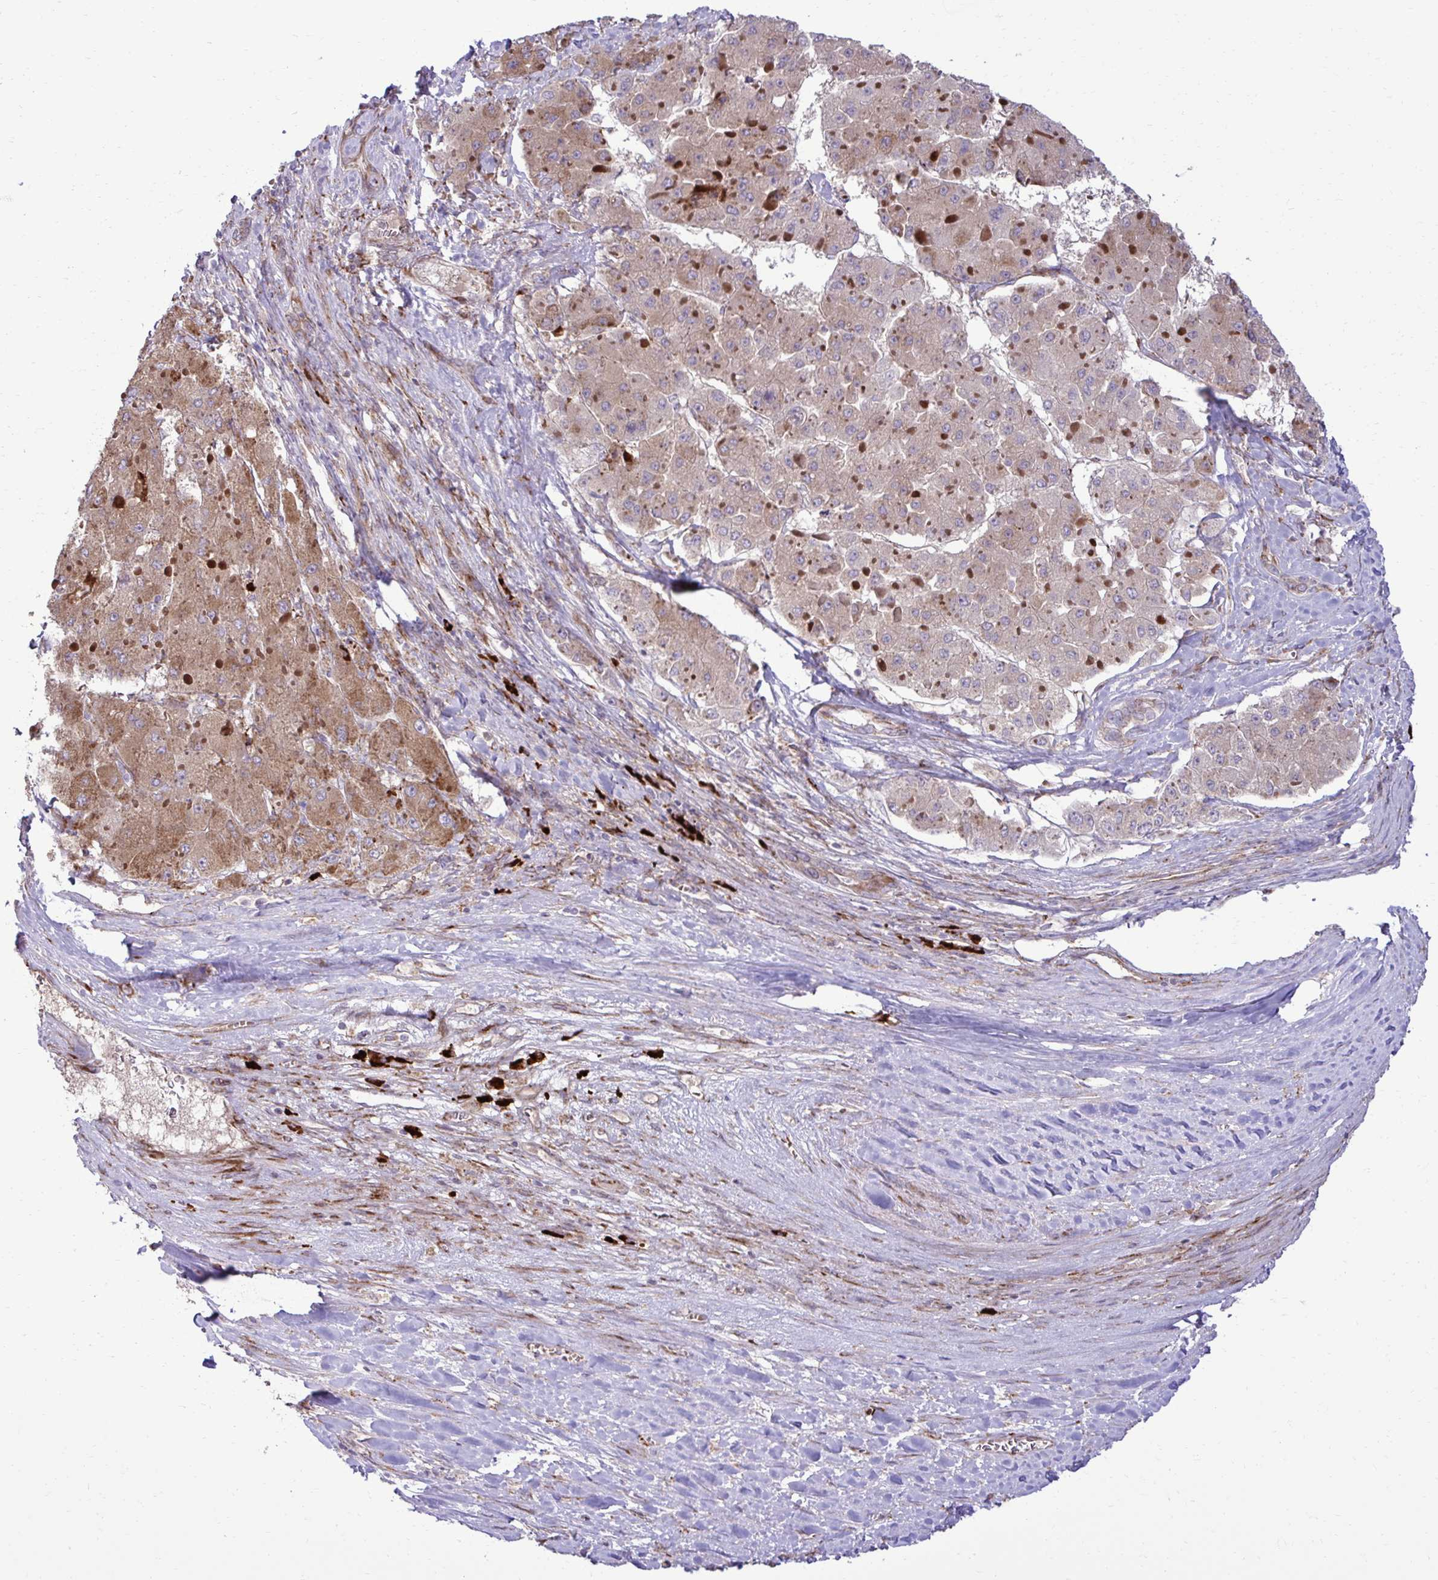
{"staining": {"intensity": "moderate", "quantity": ">75%", "location": "cytoplasmic/membranous"}, "tissue": "liver cancer", "cell_type": "Tumor cells", "image_type": "cancer", "snomed": [{"axis": "morphology", "description": "Carcinoma, Hepatocellular, NOS"}, {"axis": "topography", "description": "Liver"}], "caption": "Human liver hepatocellular carcinoma stained for a protein (brown) demonstrates moderate cytoplasmic/membranous positive positivity in about >75% of tumor cells.", "gene": "LIMS1", "patient": {"sex": "female", "age": 73}}